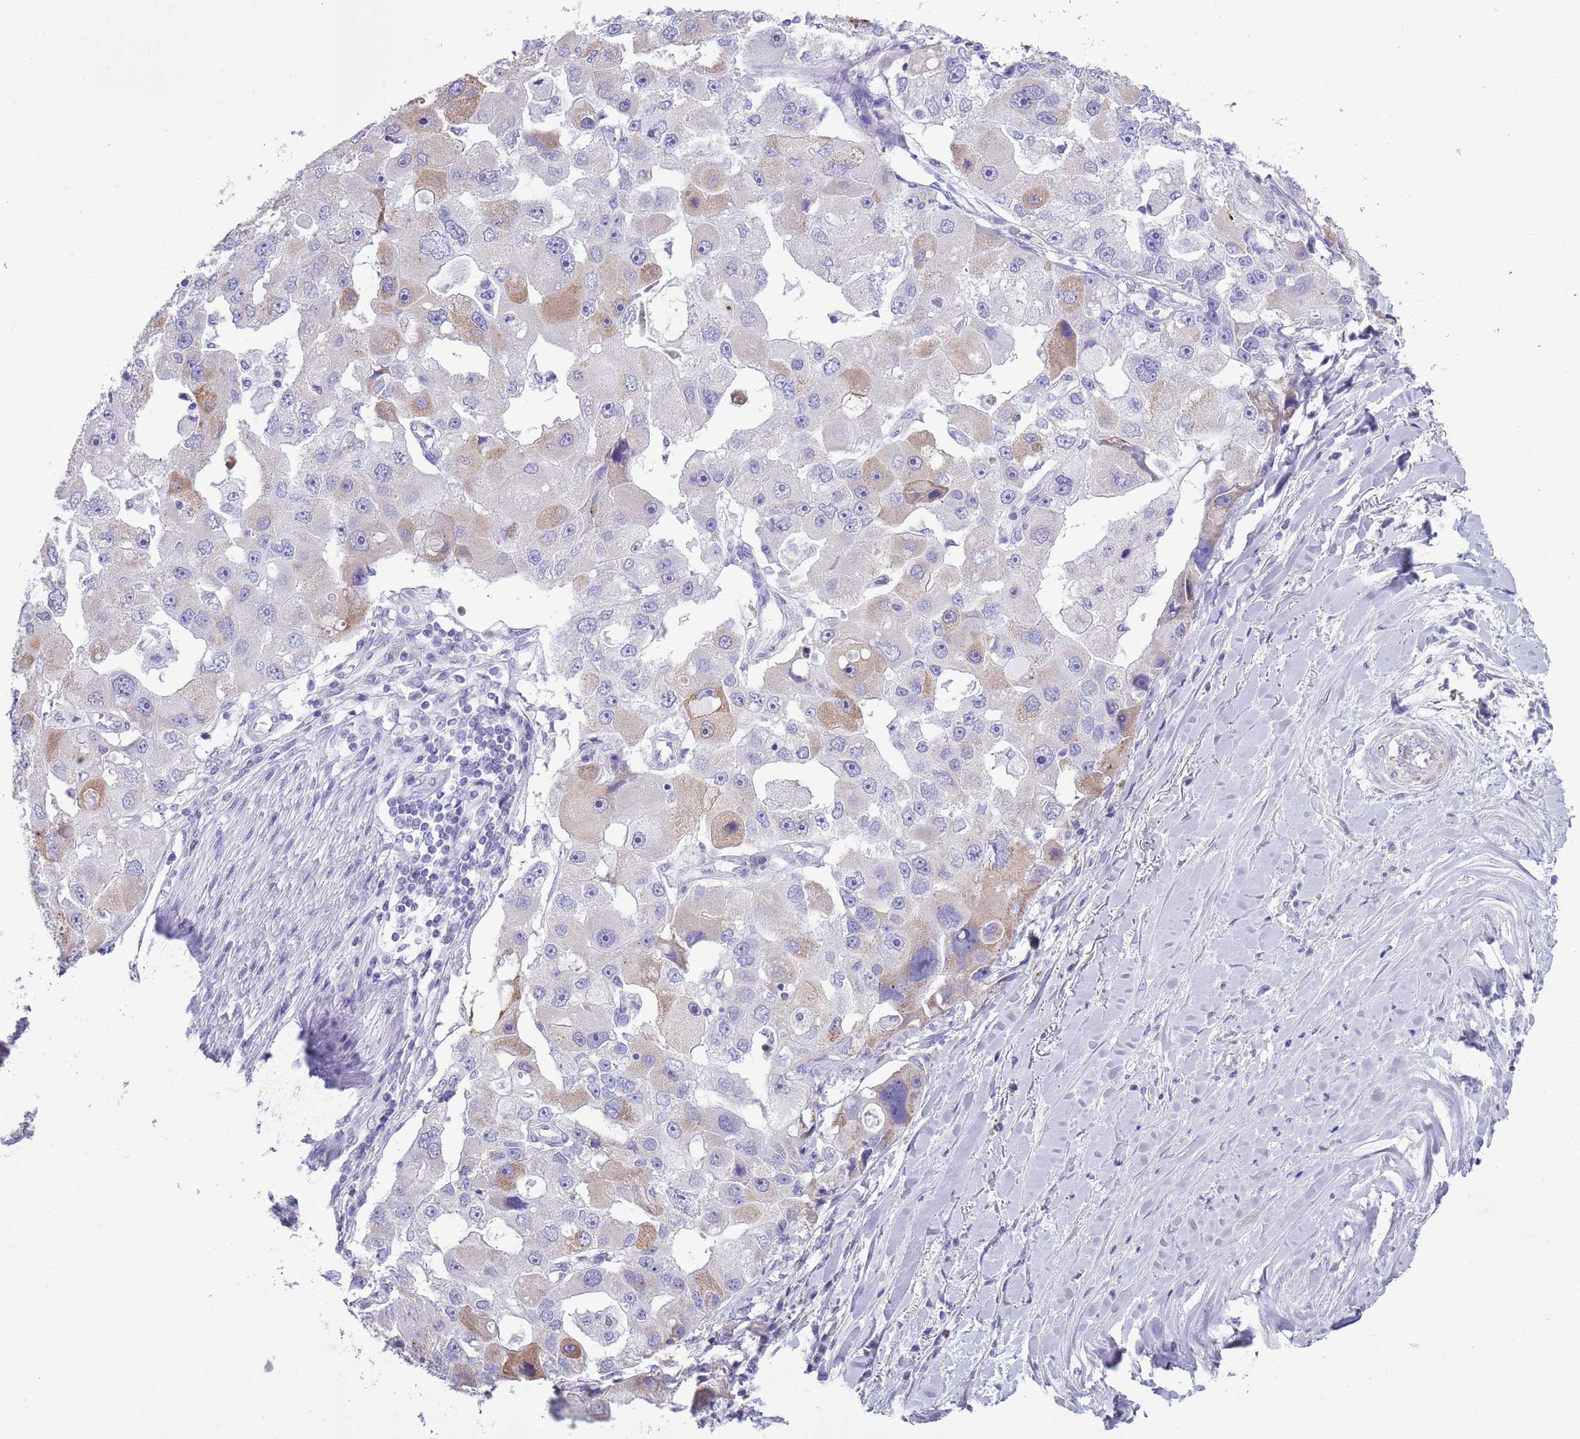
{"staining": {"intensity": "weak", "quantity": "<25%", "location": "cytoplasmic/membranous"}, "tissue": "lung cancer", "cell_type": "Tumor cells", "image_type": "cancer", "snomed": [{"axis": "morphology", "description": "Adenocarcinoma, NOS"}, {"axis": "topography", "description": "Lung"}], "caption": "Immunohistochemical staining of human lung cancer exhibits no significant expression in tumor cells.", "gene": "MOCOS", "patient": {"sex": "female", "age": 54}}